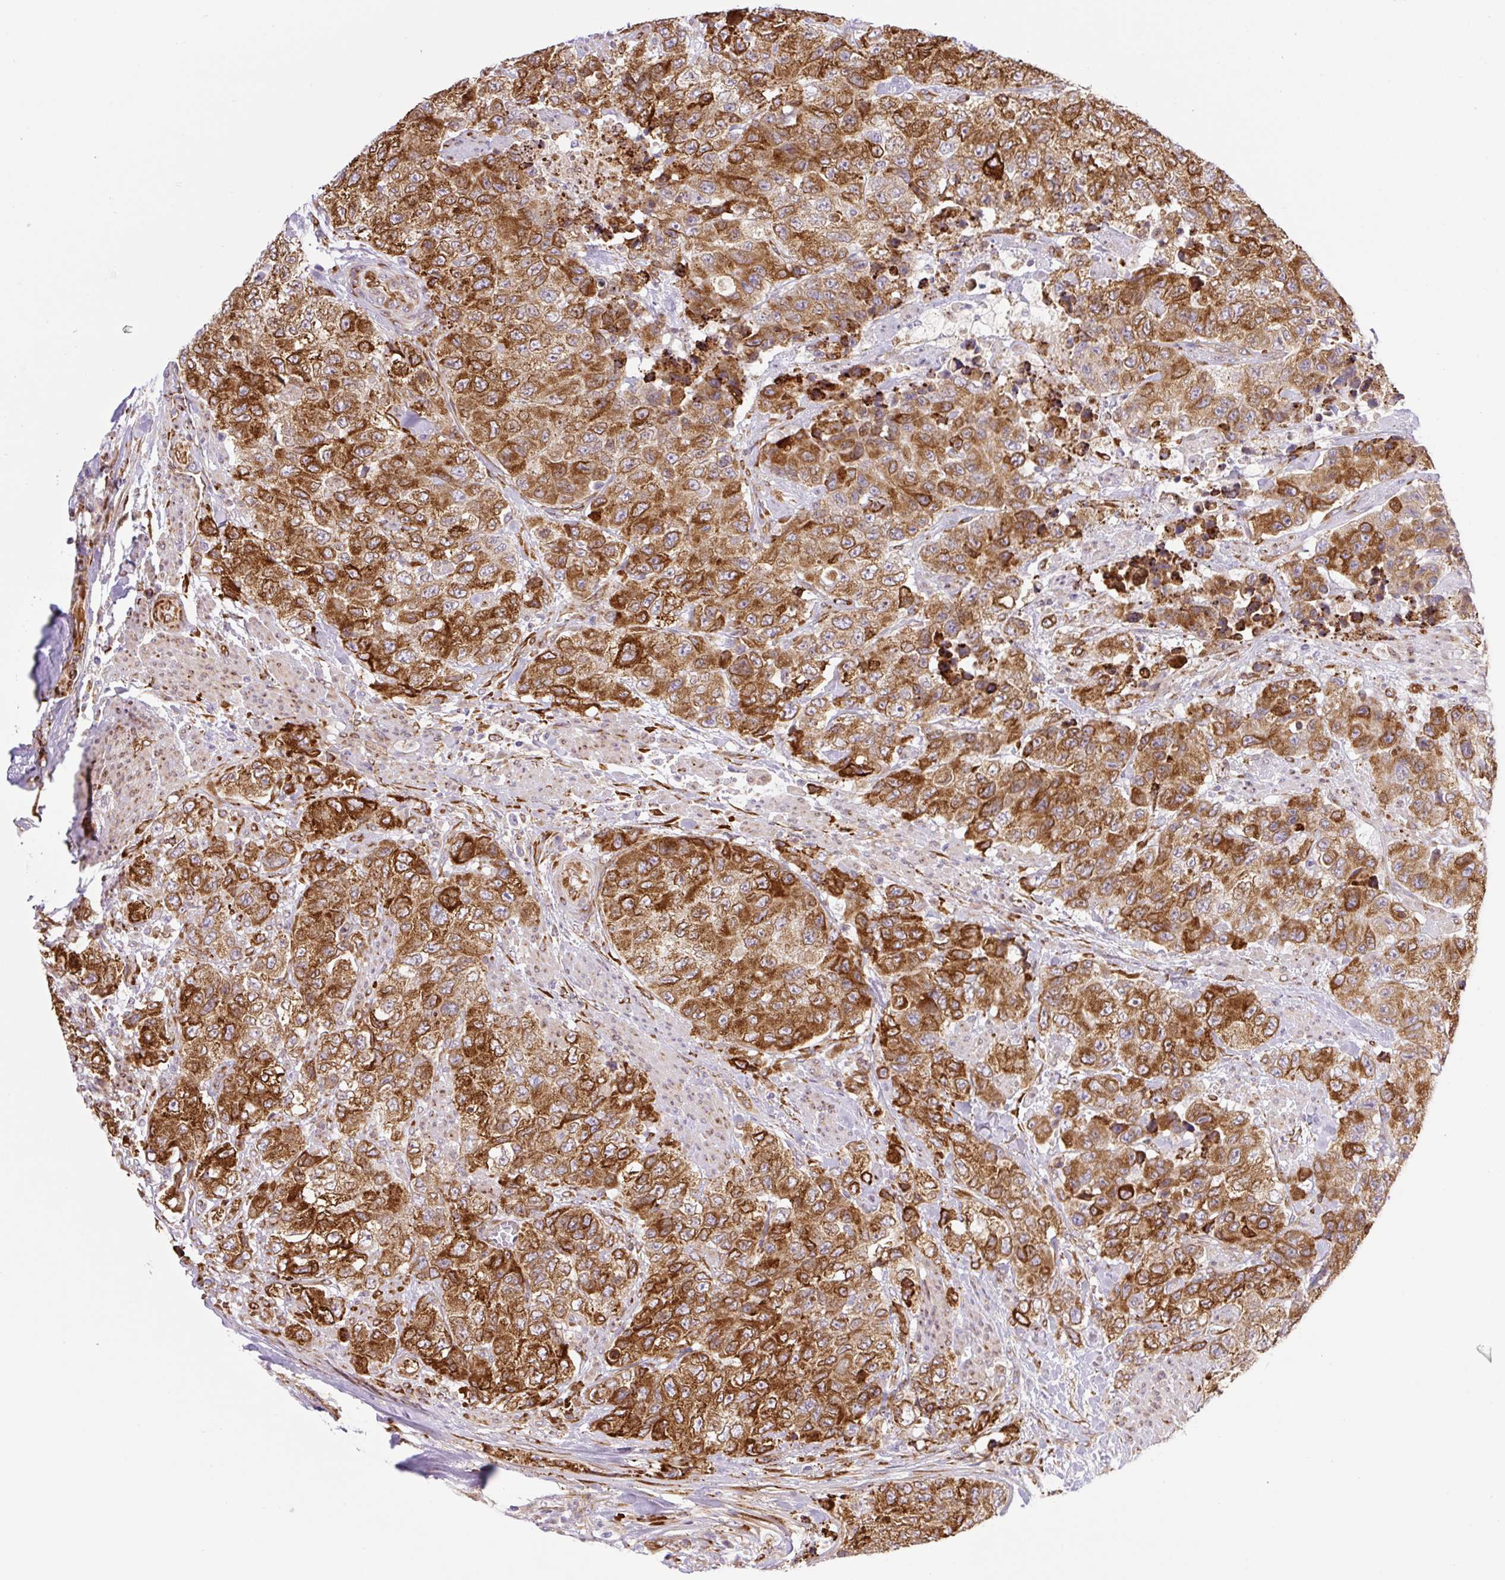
{"staining": {"intensity": "strong", "quantity": ">75%", "location": "cytoplasmic/membranous"}, "tissue": "urothelial cancer", "cell_type": "Tumor cells", "image_type": "cancer", "snomed": [{"axis": "morphology", "description": "Urothelial carcinoma, High grade"}, {"axis": "topography", "description": "Urinary bladder"}], "caption": "Immunohistochemical staining of human urothelial cancer displays high levels of strong cytoplasmic/membranous protein staining in about >75% of tumor cells.", "gene": "RAB30", "patient": {"sex": "female", "age": 78}}